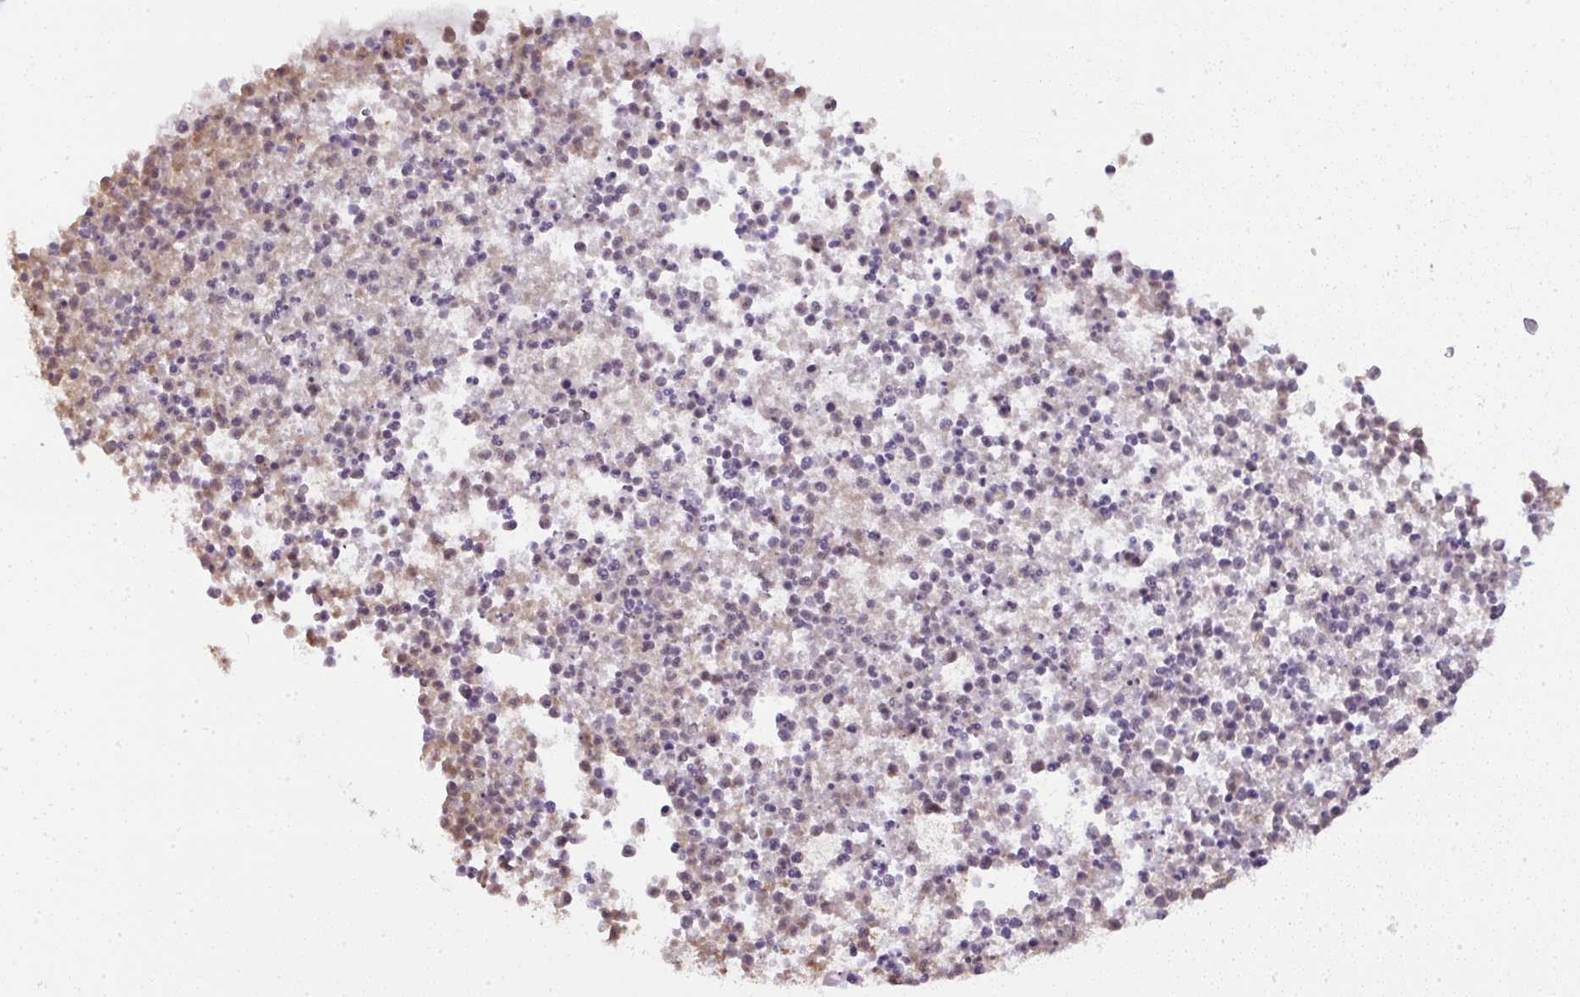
{"staining": {"intensity": "moderate", "quantity": ">75%", "location": "cytoplasmic/membranous,nuclear"}, "tissue": "bronchus", "cell_type": "Respiratory epithelial cells", "image_type": "normal", "snomed": [{"axis": "morphology", "description": "Normal tissue, NOS"}, {"axis": "topography", "description": "Cartilage tissue"}, {"axis": "topography", "description": "Bronchus"}], "caption": "Respiratory epithelial cells demonstrate medium levels of moderate cytoplasmic/membranous,nuclear staining in approximately >75% of cells in unremarkable bronchus. Nuclei are stained in blue.", "gene": "DZIP1", "patient": {"sex": "male", "age": 56}}